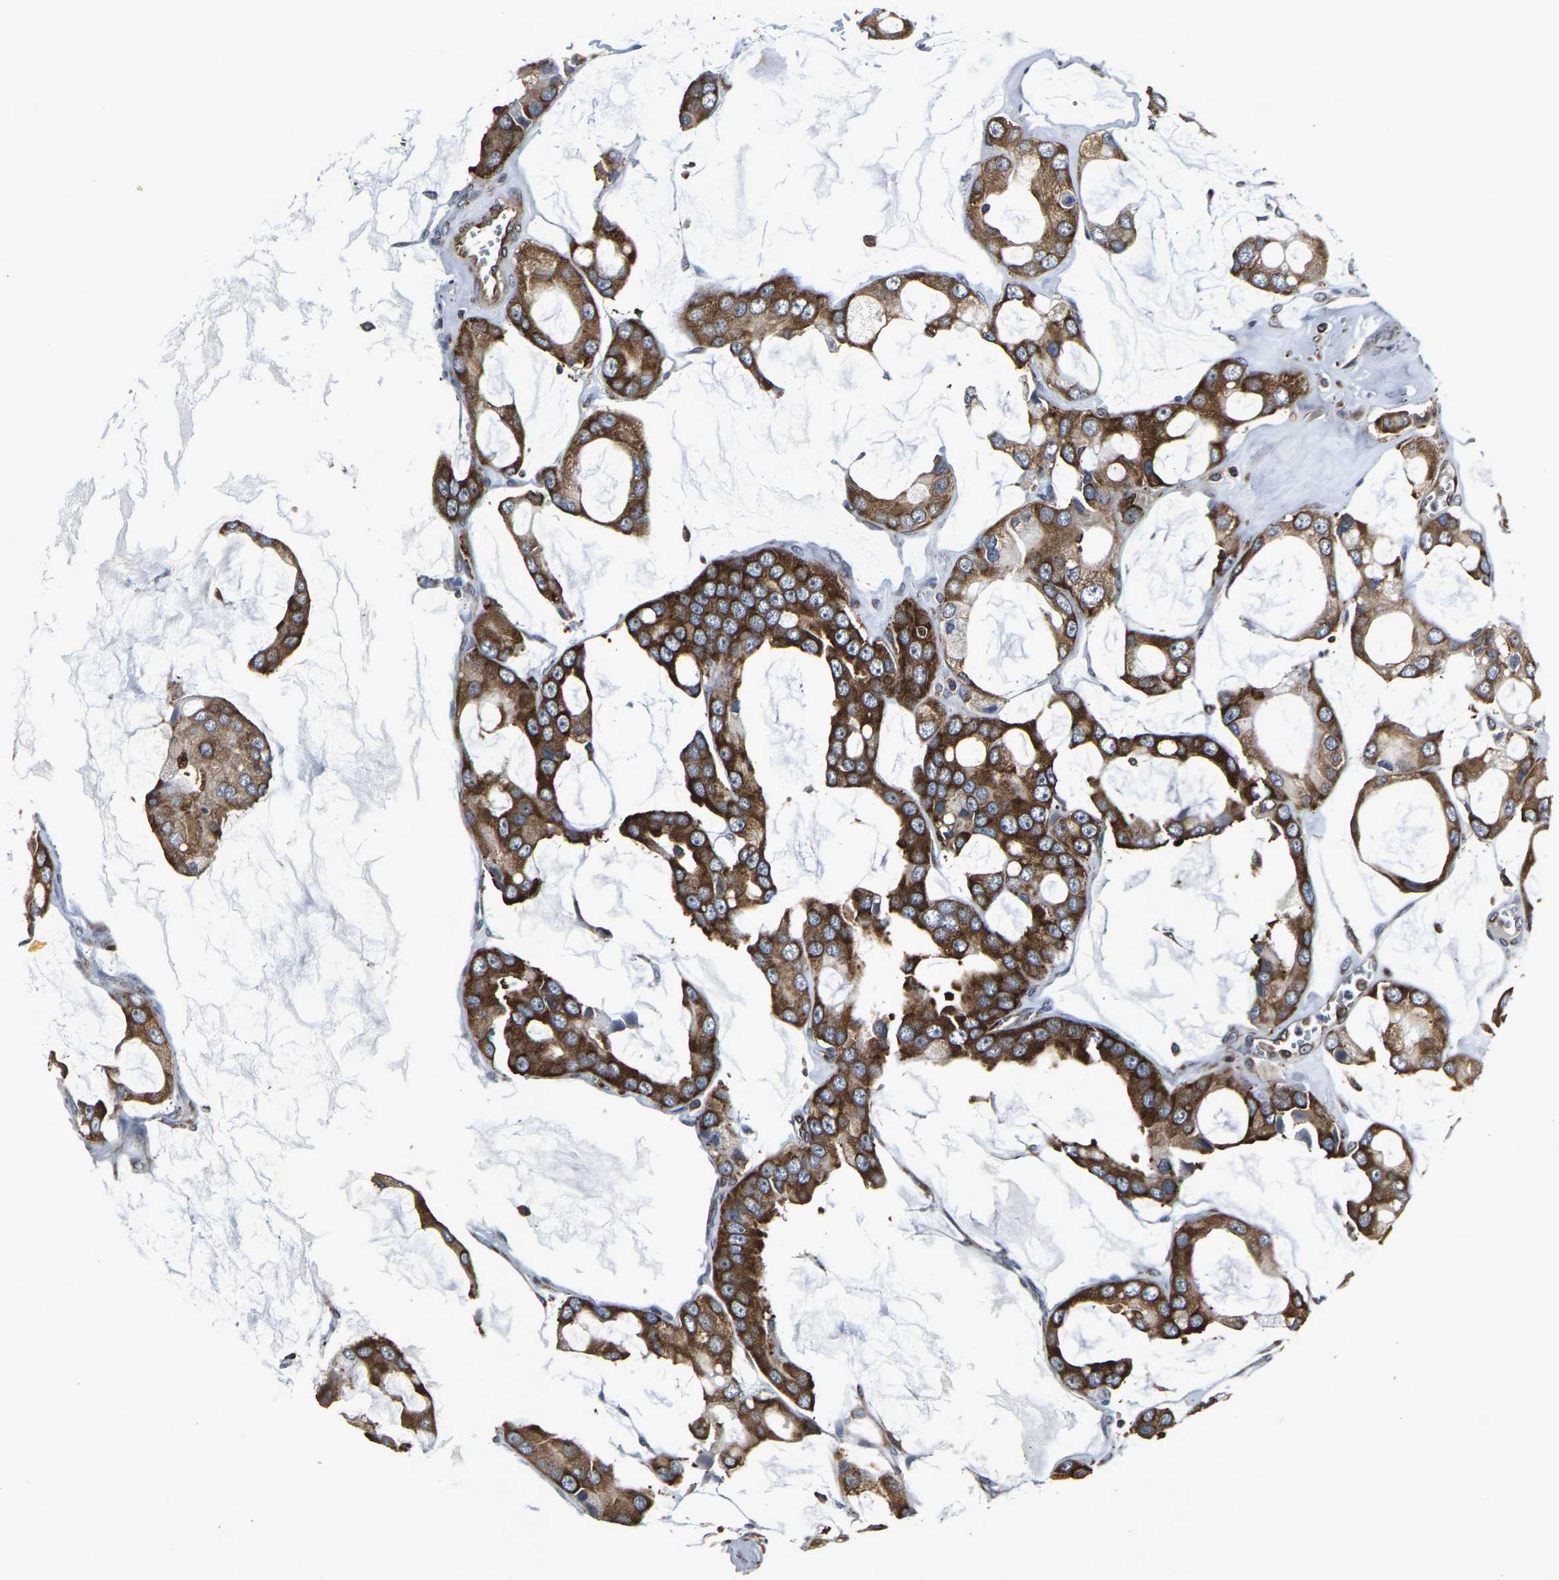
{"staining": {"intensity": "strong", "quantity": ">75%", "location": "cytoplasmic/membranous"}, "tissue": "prostate cancer", "cell_type": "Tumor cells", "image_type": "cancer", "snomed": [{"axis": "morphology", "description": "Adenocarcinoma, High grade"}, {"axis": "topography", "description": "Prostate"}], "caption": "The histopathology image reveals a brown stain indicating the presence of a protein in the cytoplasmic/membranous of tumor cells in prostate cancer.", "gene": "MARCHF2", "patient": {"sex": "male", "age": 67}}